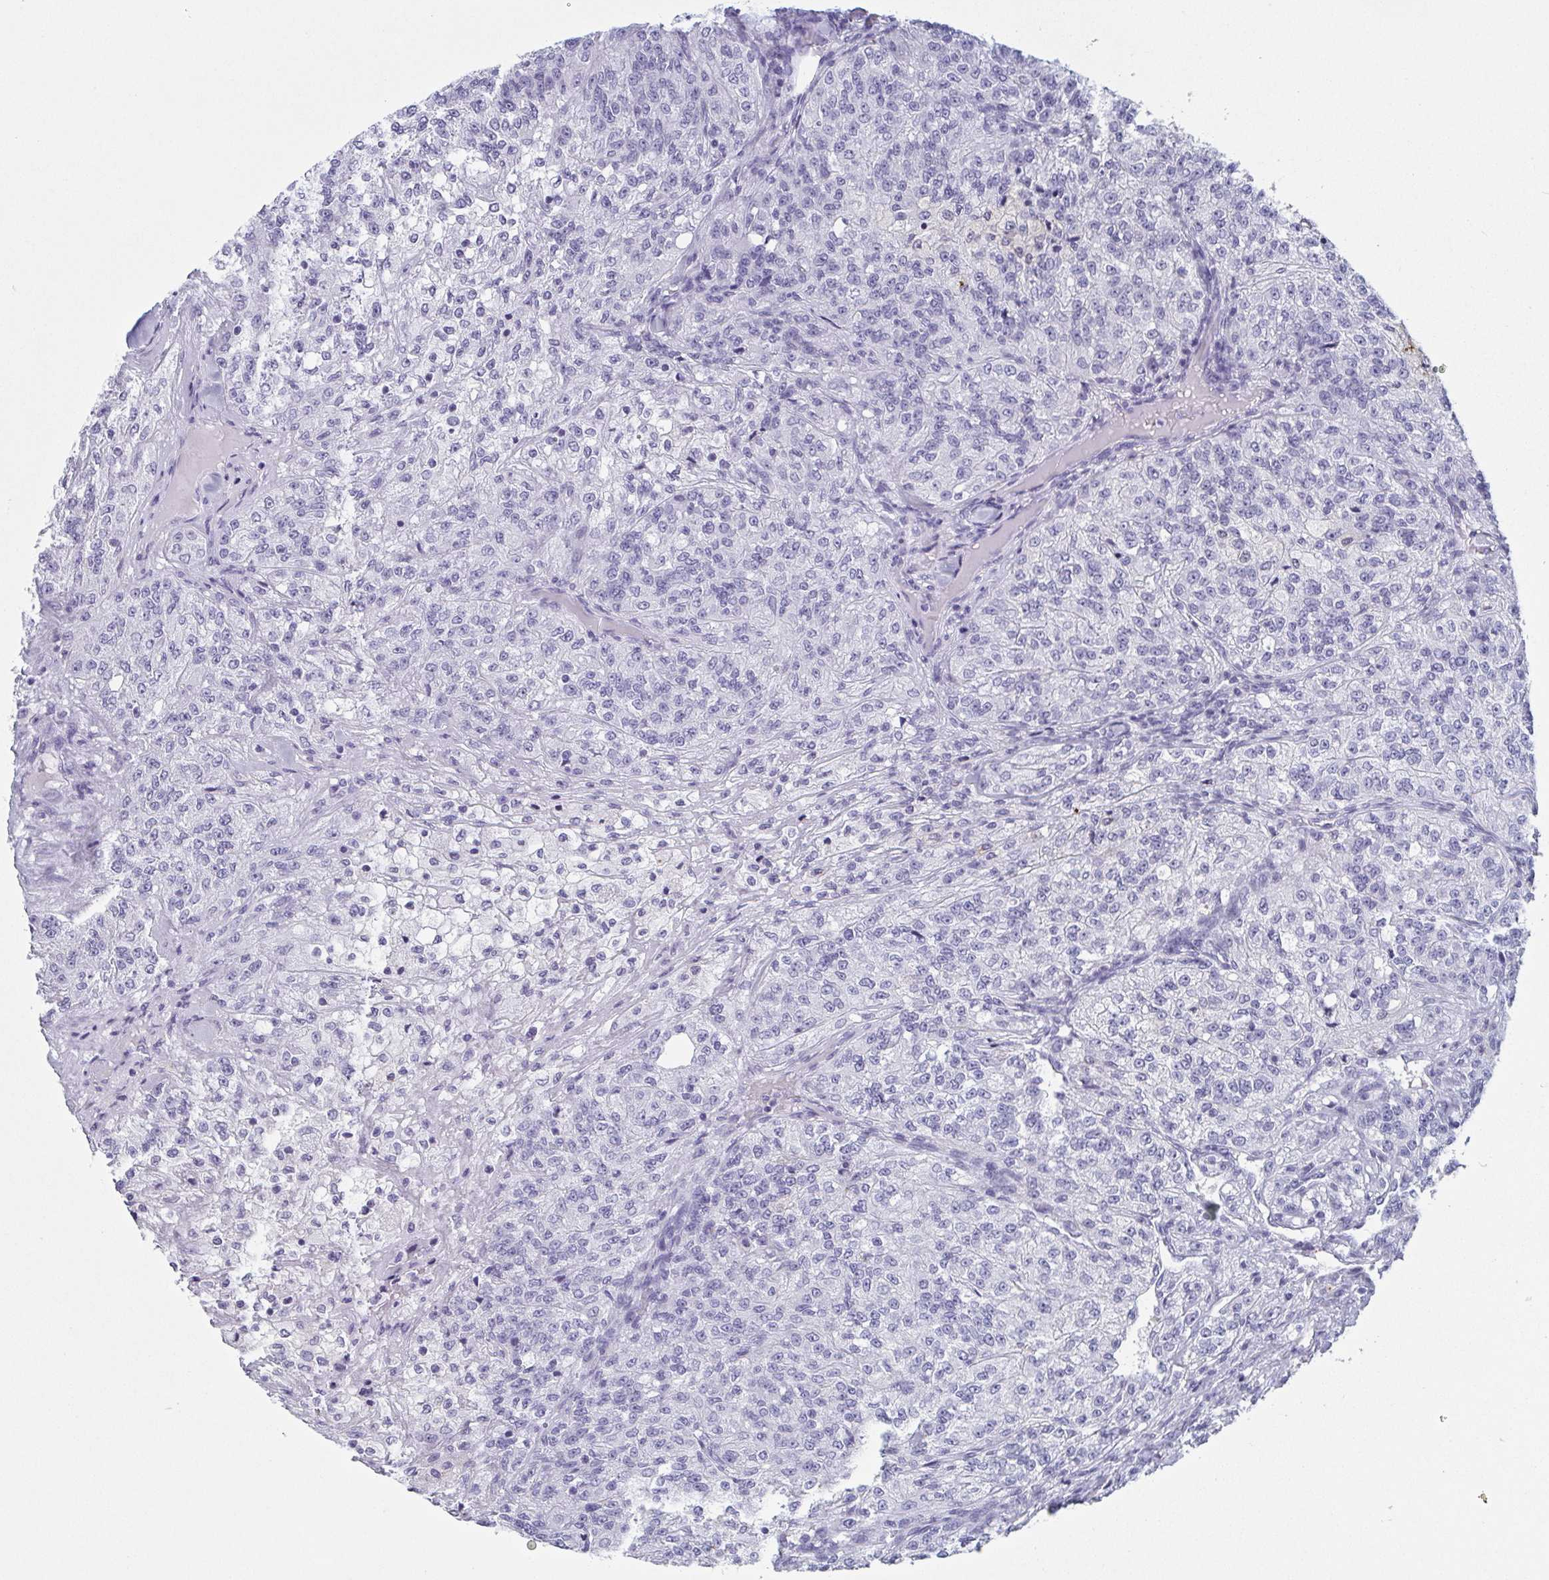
{"staining": {"intensity": "negative", "quantity": "none", "location": "none"}, "tissue": "renal cancer", "cell_type": "Tumor cells", "image_type": "cancer", "snomed": [{"axis": "morphology", "description": "Adenocarcinoma, NOS"}, {"axis": "topography", "description": "Kidney"}], "caption": "Immunohistochemistry histopathology image of human renal cancer stained for a protein (brown), which reveals no staining in tumor cells.", "gene": "REG4", "patient": {"sex": "female", "age": 63}}